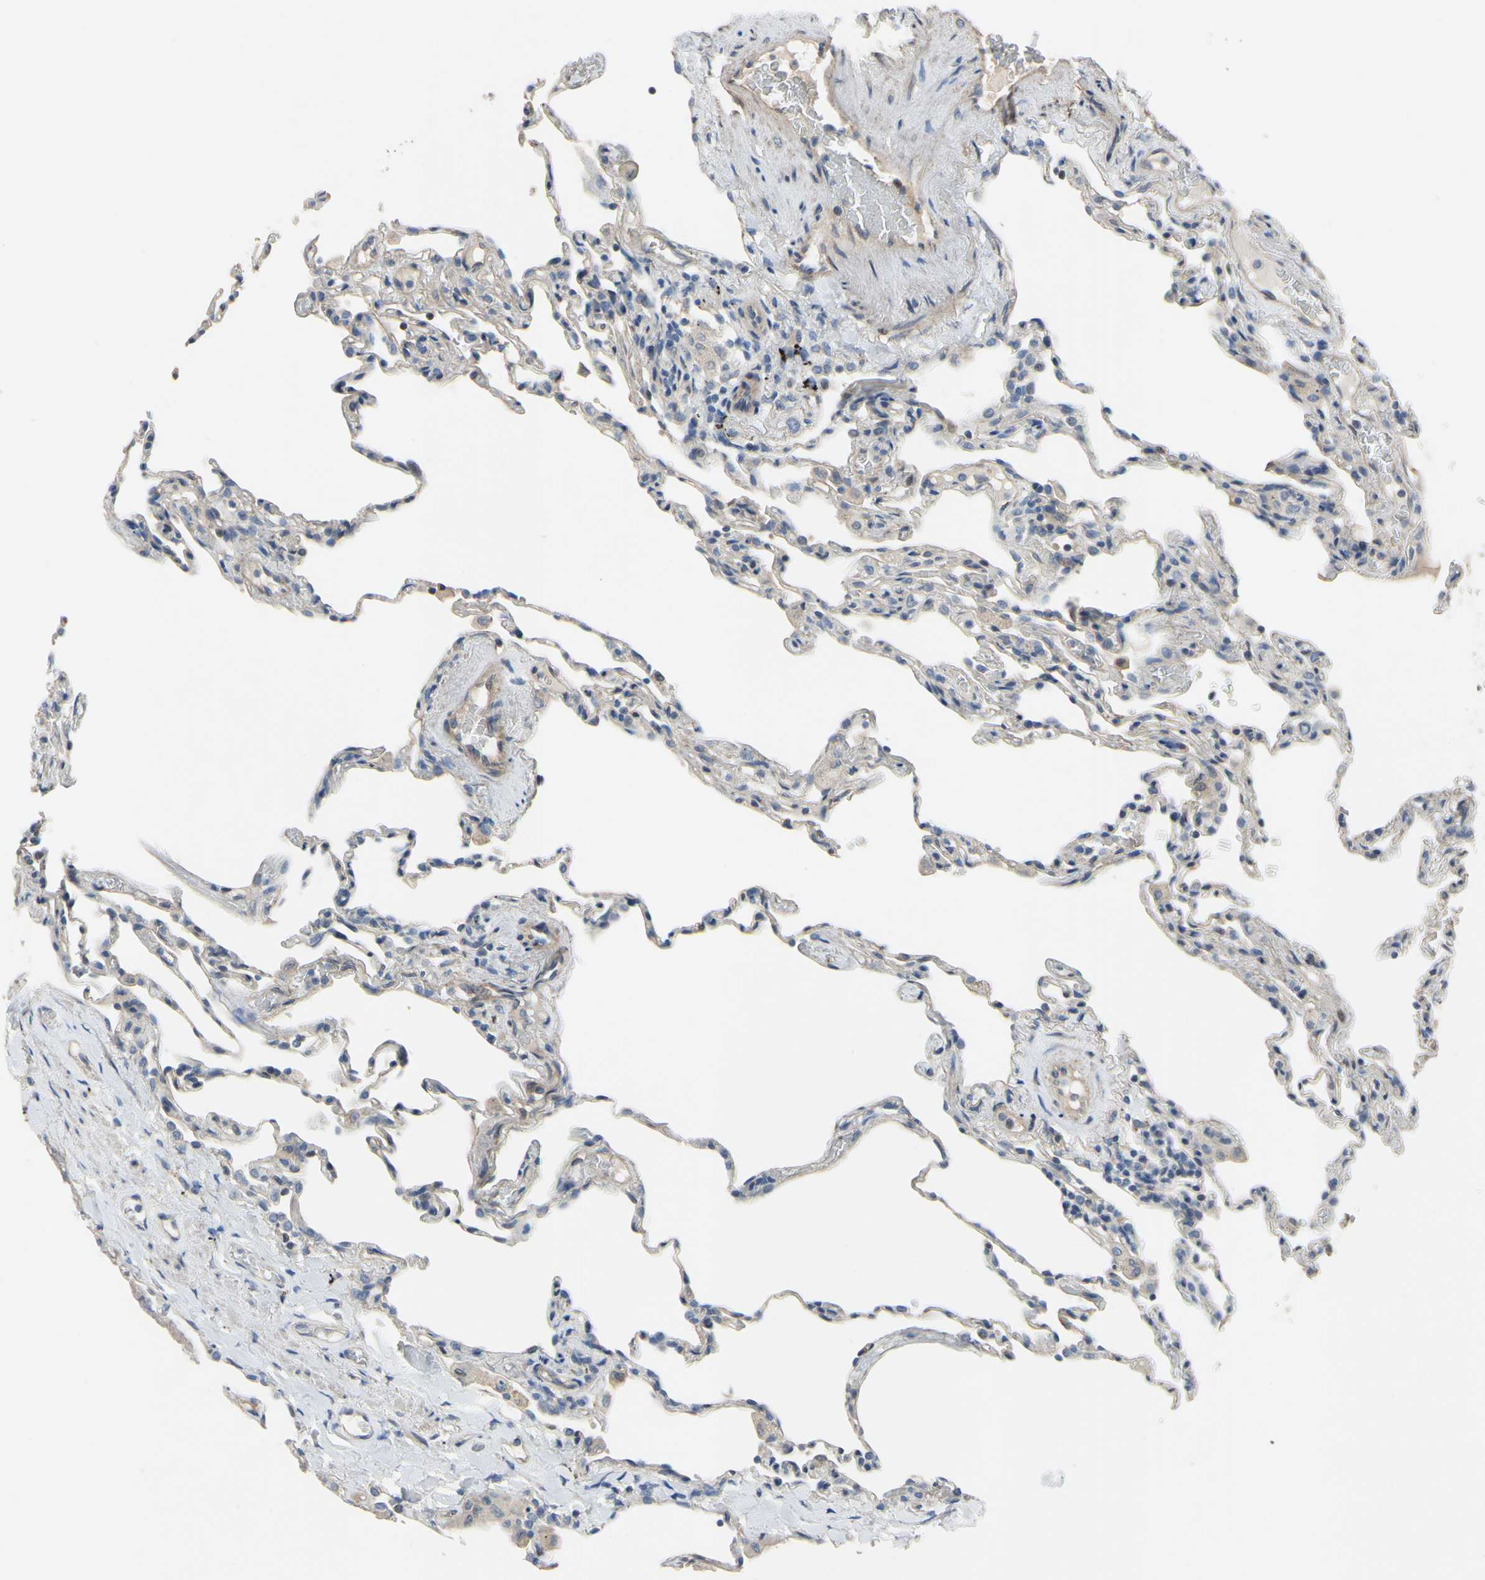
{"staining": {"intensity": "negative", "quantity": "none", "location": "none"}, "tissue": "lung", "cell_type": "Alveolar cells", "image_type": "normal", "snomed": [{"axis": "morphology", "description": "Normal tissue, NOS"}, {"axis": "topography", "description": "Lung"}], "caption": "A micrograph of lung stained for a protein reveals no brown staining in alveolar cells.", "gene": "LHX9", "patient": {"sex": "male", "age": 59}}